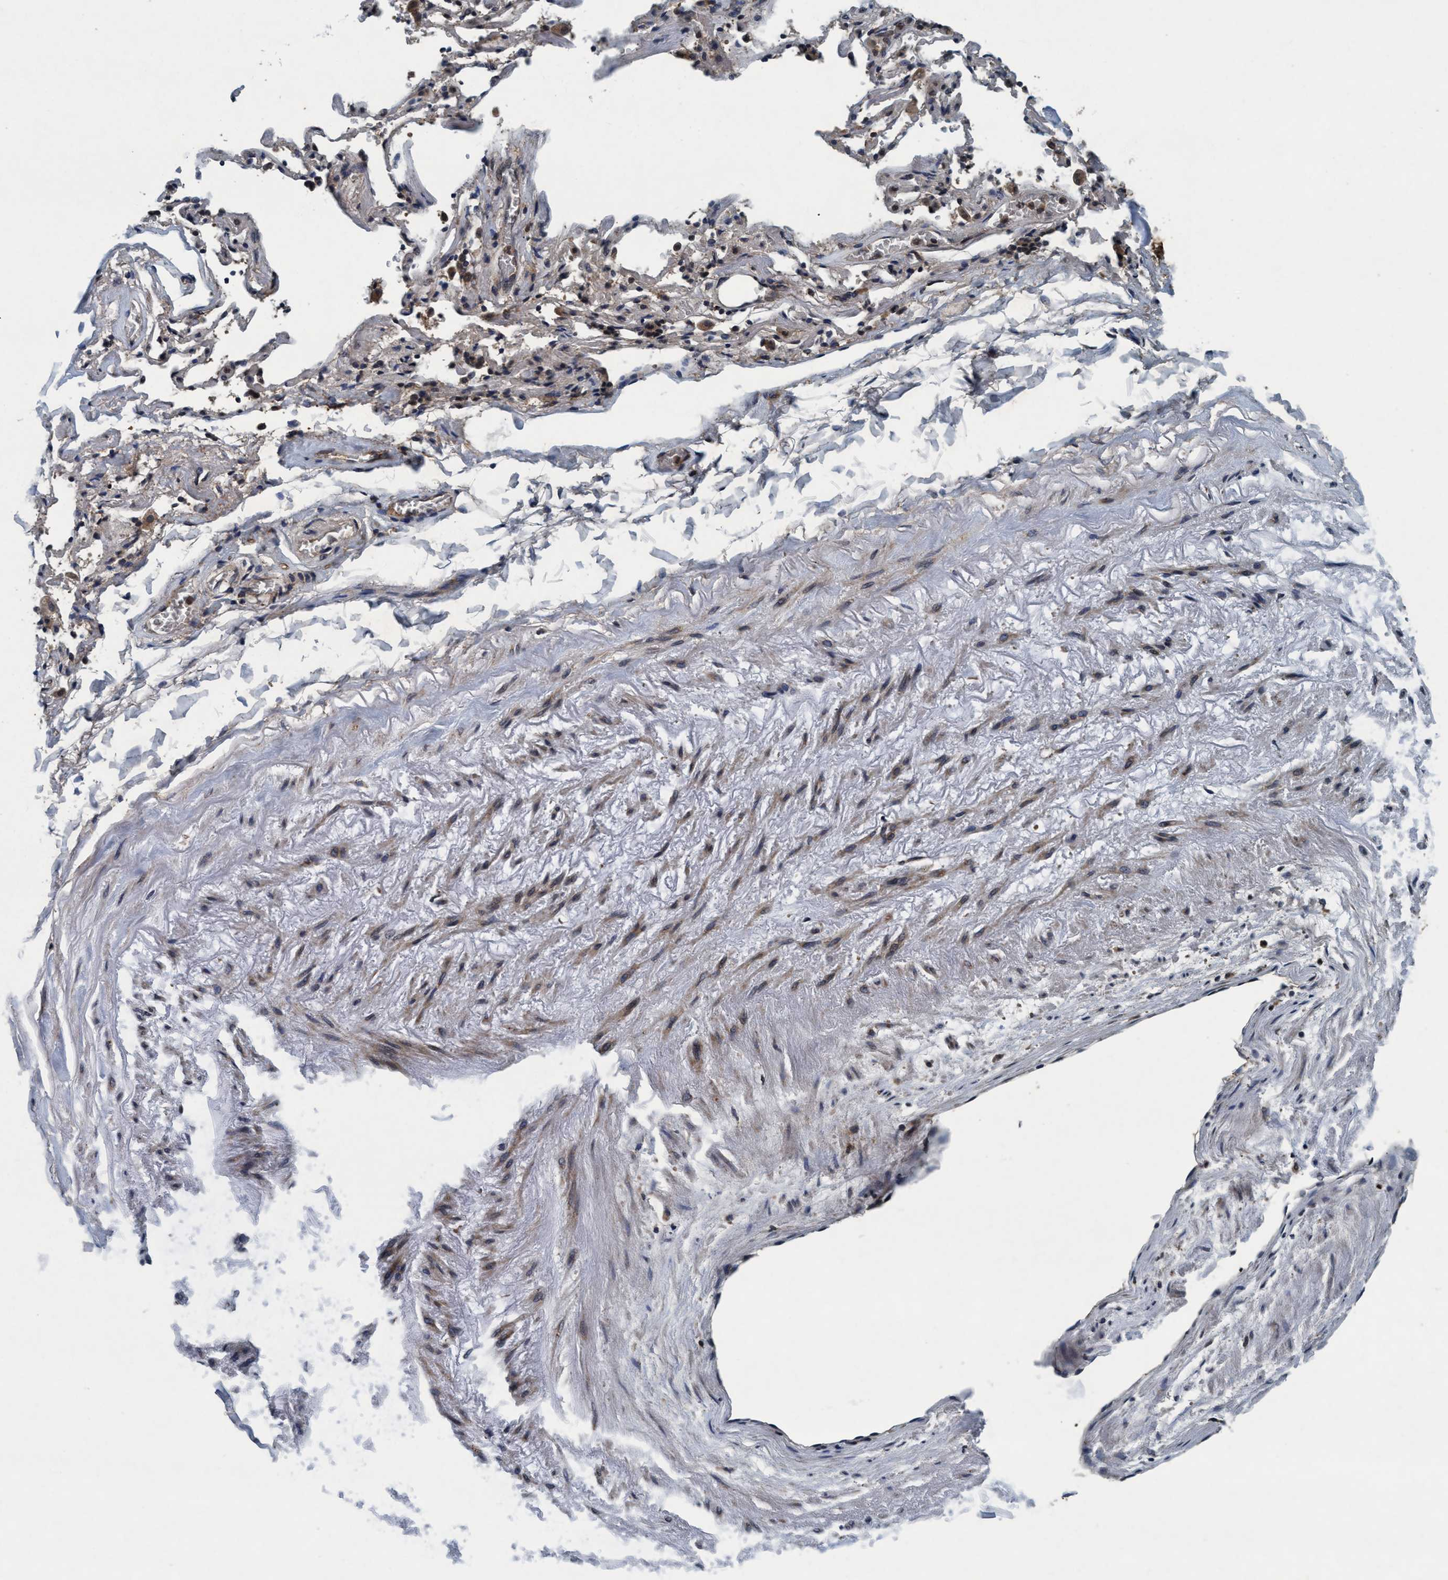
{"staining": {"intensity": "moderate", "quantity": ">75%", "location": "cytoplasmic/membranous"}, "tissue": "adipose tissue", "cell_type": "Adipocytes", "image_type": "normal", "snomed": [{"axis": "morphology", "description": "Normal tissue, NOS"}, {"axis": "topography", "description": "Cartilage tissue"}, {"axis": "topography", "description": "Lung"}], "caption": "Protein staining of normal adipose tissue displays moderate cytoplasmic/membranous staining in about >75% of adipocytes.", "gene": "AKT1S1", "patient": {"sex": "female", "age": 77}}